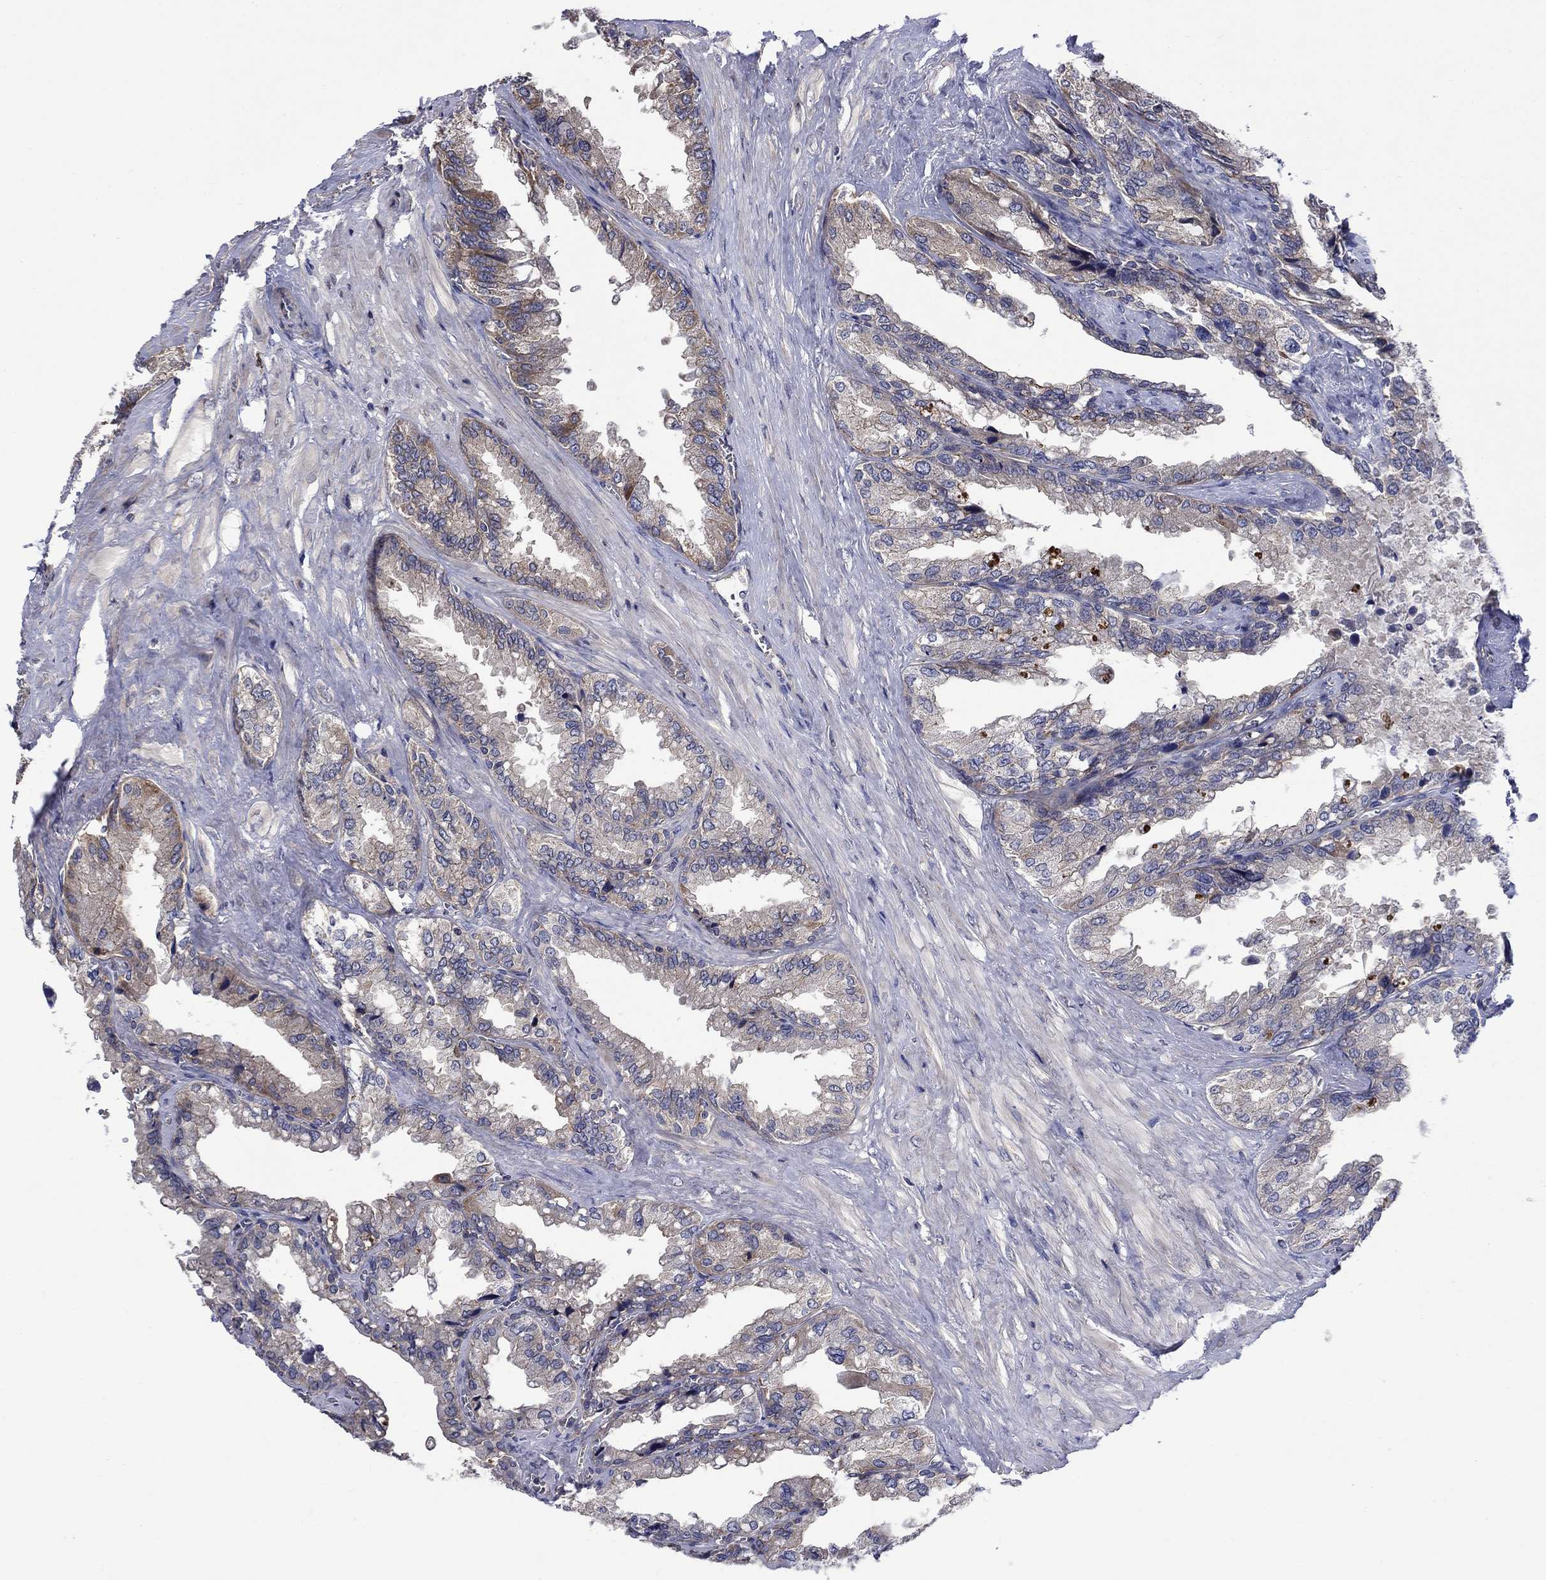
{"staining": {"intensity": "weak", "quantity": "<25%", "location": "cytoplasmic/membranous"}, "tissue": "seminal vesicle", "cell_type": "Glandular cells", "image_type": "normal", "snomed": [{"axis": "morphology", "description": "Normal tissue, NOS"}, {"axis": "topography", "description": "Seminal veicle"}], "caption": "An image of seminal vesicle stained for a protein demonstrates no brown staining in glandular cells. The staining was performed using DAB to visualize the protein expression in brown, while the nuclei were stained in blue with hematoxylin (Magnification: 20x).", "gene": "KIF22", "patient": {"sex": "male", "age": 67}}